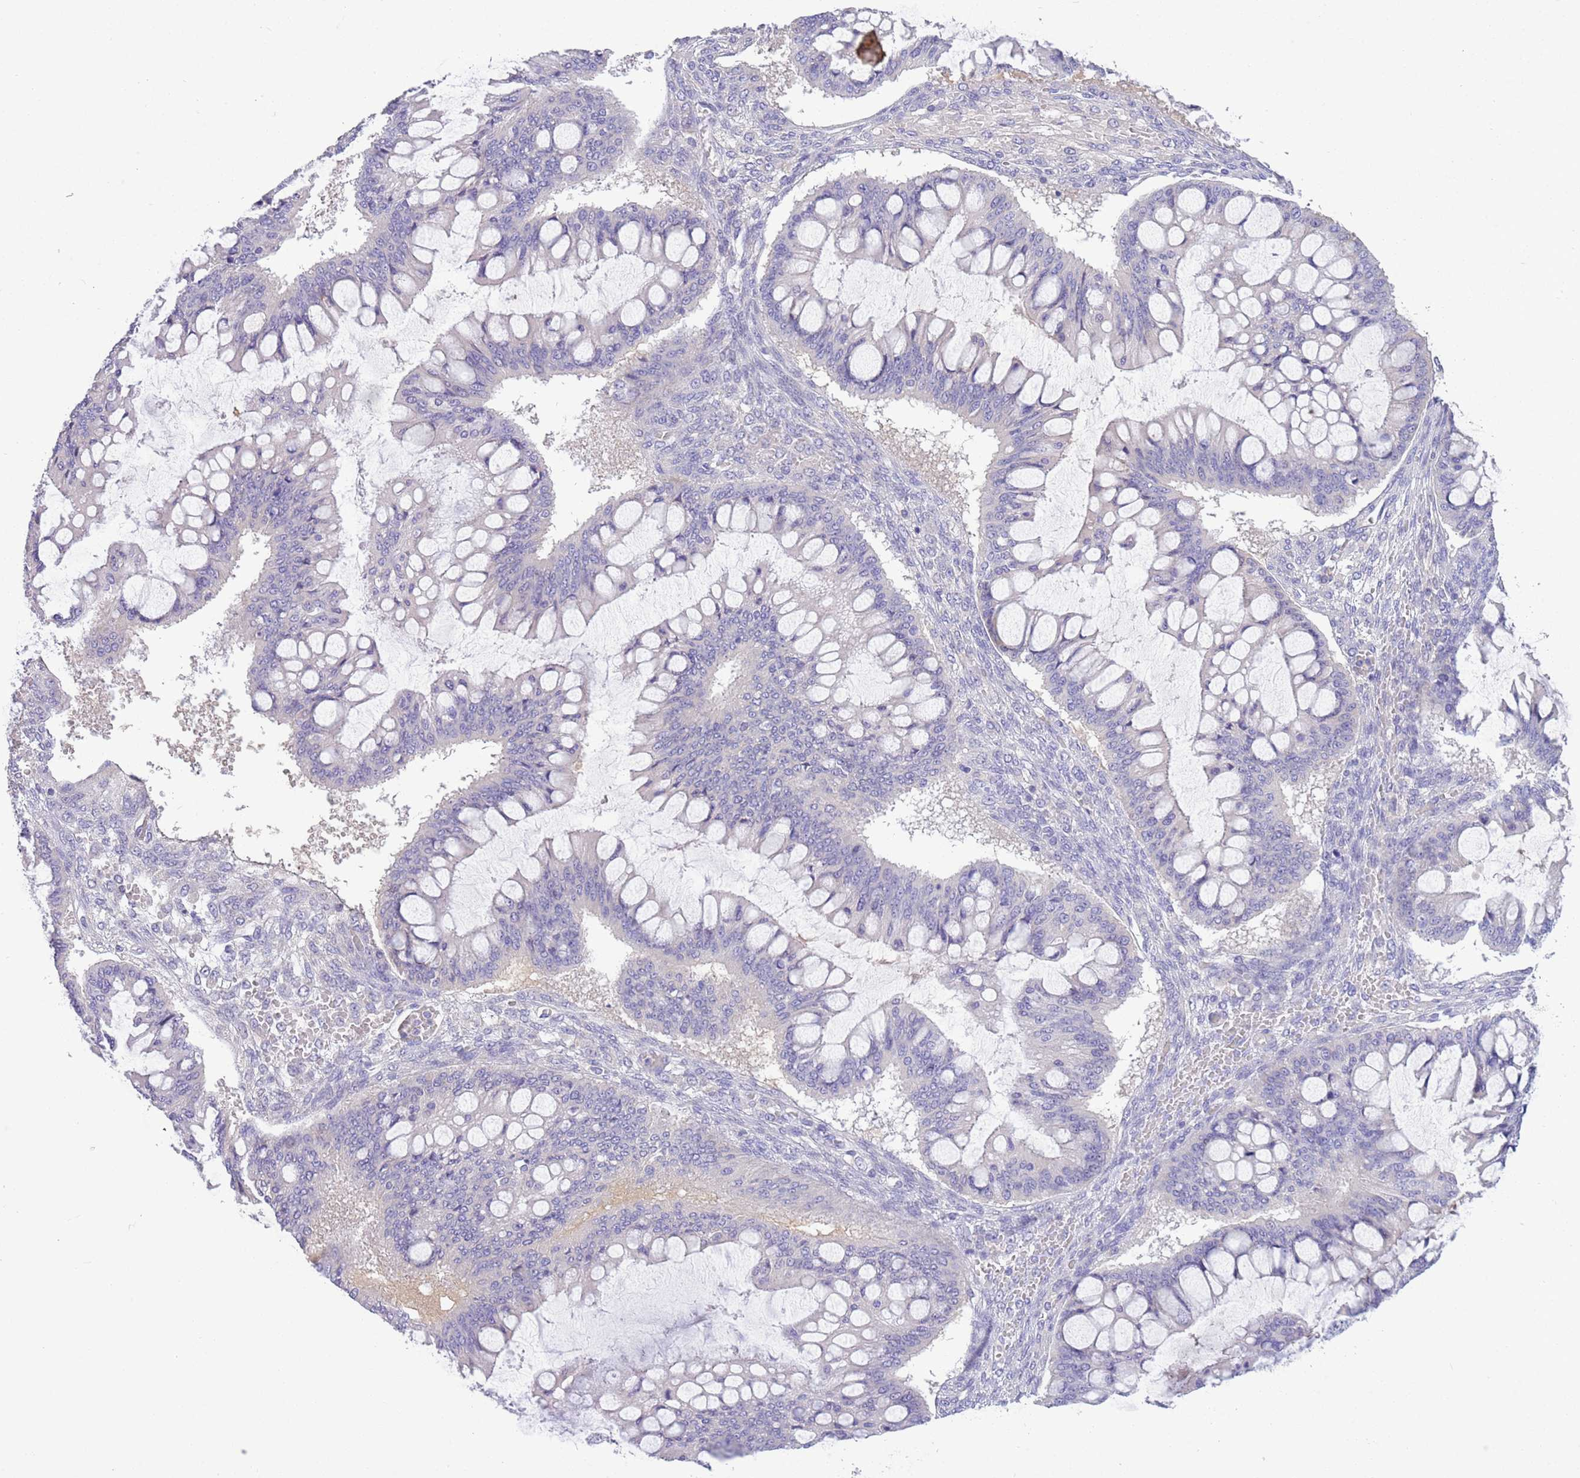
{"staining": {"intensity": "negative", "quantity": "none", "location": "none"}, "tissue": "ovarian cancer", "cell_type": "Tumor cells", "image_type": "cancer", "snomed": [{"axis": "morphology", "description": "Cystadenocarcinoma, mucinous, NOS"}, {"axis": "topography", "description": "Ovary"}], "caption": "A micrograph of ovarian cancer (mucinous cystadenocarcinoma) stained for a protein exhibits no brown staining in tumor cells. (Brightfield microscopy of DAB (3,3'-diaminobenzidine) IHC at high magnification).", "gene": "IGFL4", "patient": {"sex": "female", "age": 73}}